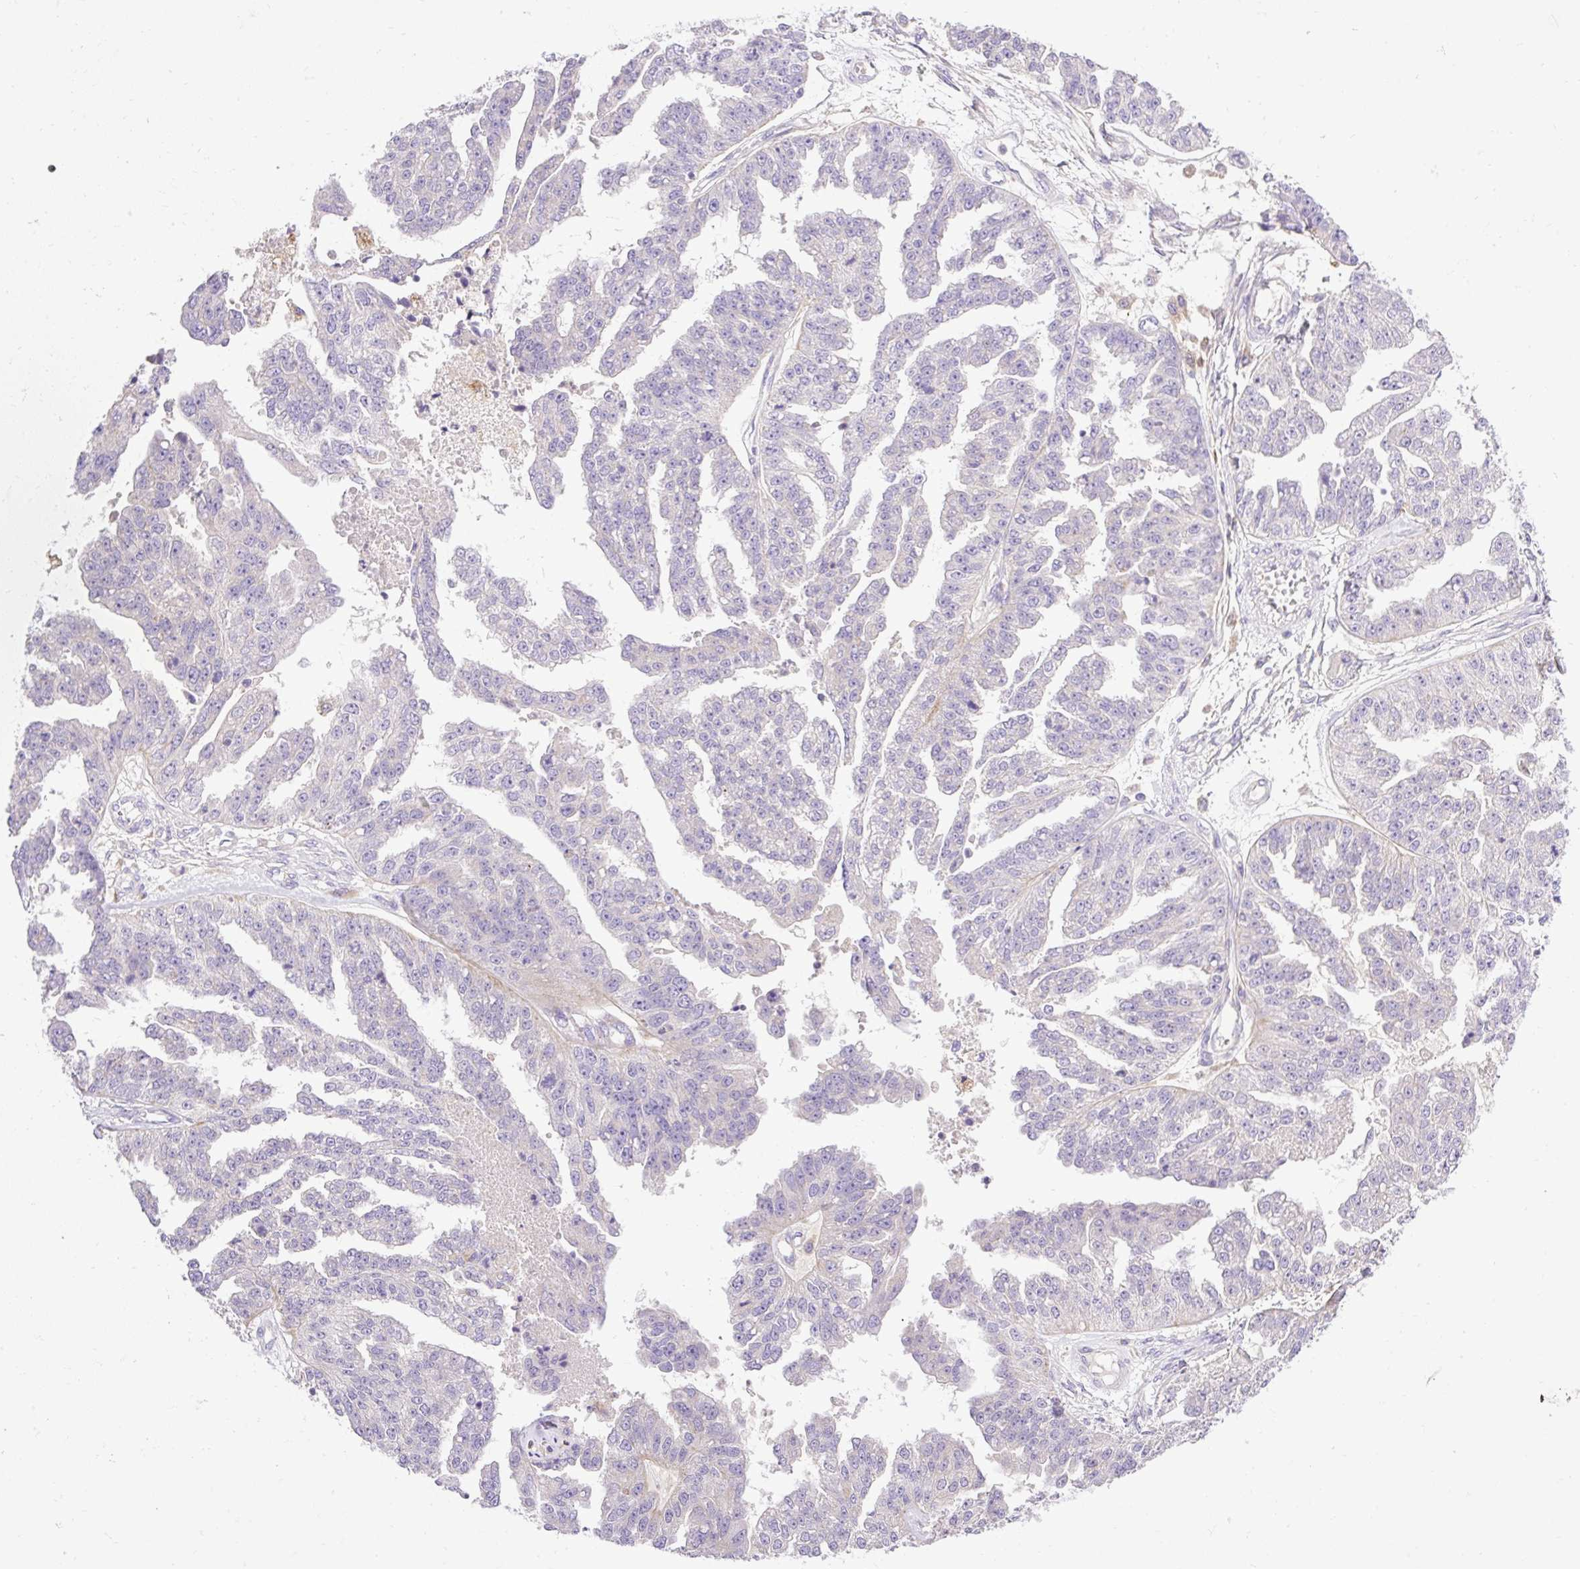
{"staining": {"intensity": "negative", "quantity": "none", "location": "none"}, "tissue": "ovarian cancer", "cell_type": "Tumor cells", "image_type": "cancer", "snomed": [{"axis": "morphology", "description": "Cystadenocarcinoma, serous, NOS"}, {"axis": "topography", "description": "Ovary"}], "caption": "Tumor cells show no significant staining in serous cystadenocarcinoma (ovarian). The staining is performed using DAB (3,3'-diaminobenzidine) brown chromogen with nuclei counter-stained in using hematoxylin.", "gene": "HEXB", "patient": {"sex": "female", "age": 58}}